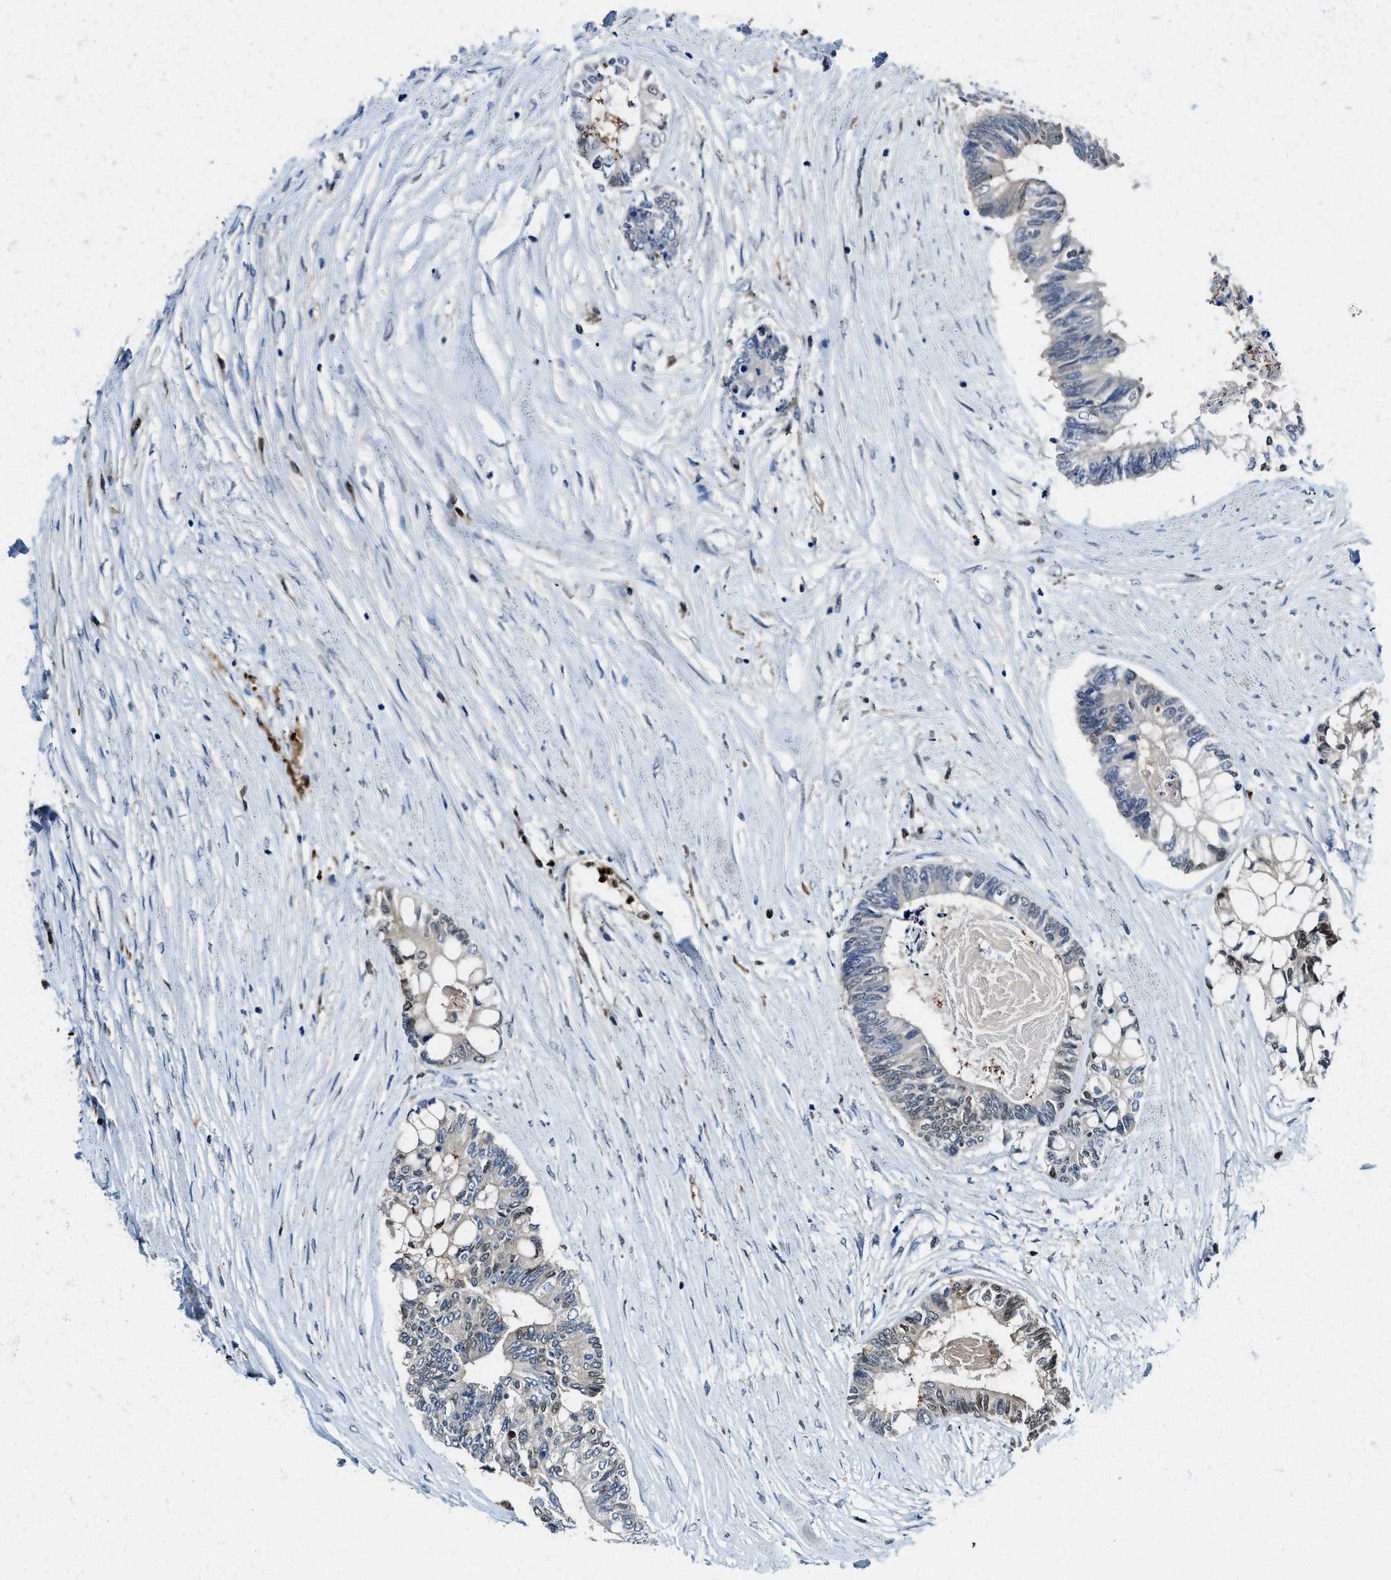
{"staining": {"intensity": "moderate", "quantity": "<25%", "location": "nuclear"}, "tissue": "colorectal cancer", "cell_type": "Tumor cells", "image_type": "cancer", "snomed": [{"axis": "morphology", "description": "Adenocarcinoma, NOS"}, {"axis": "topography", "description": "Rectum"}], "caption": "Tumor cells reveal low levels of moderate nuclear positivity in approximately <25% of cells in human colorectal cancer (adenocarcinoma). (DAB (3,3'-diaminobenzidine) = brown stain, brightfield microscopy at high magnification).", "gene": "LTA4H", "patient": {"sex": "male", "age": 63}}